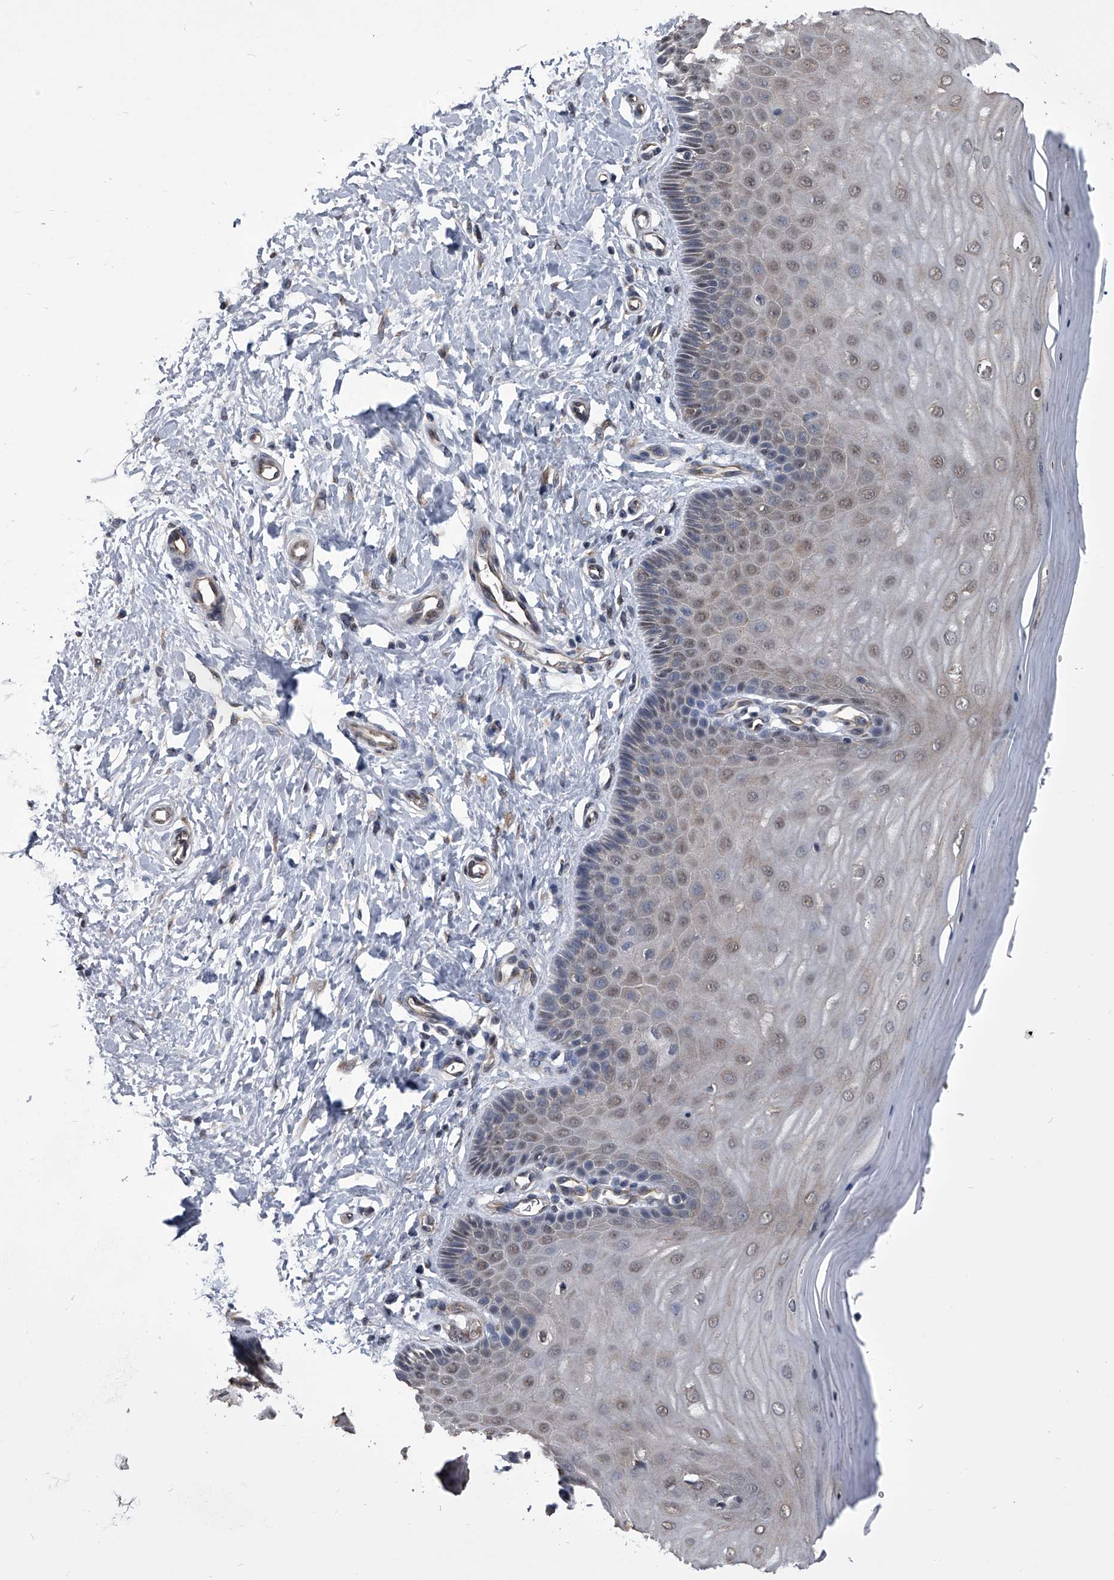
{"staining": {"intensity": "weak", "quantity": "<25%", "location": "cytoplasmic/membranous,nuclear"}, "tissue": "cervix", "cell_type": "Glandular cells", "image_type": "normal", "snomed": [{"axis": "morphology", "description": "Normal tissue, NOS"}, {"axis": "topography", "description": "Cervix"}], "caption": "DAB (3,3'-diaminobenzidine) immunohistochemical staining of normal human cervix demonstrates no significant expression in glandular cells.", "gene": "ZNF76", "patient": {"sex": "female", "age": 55}}